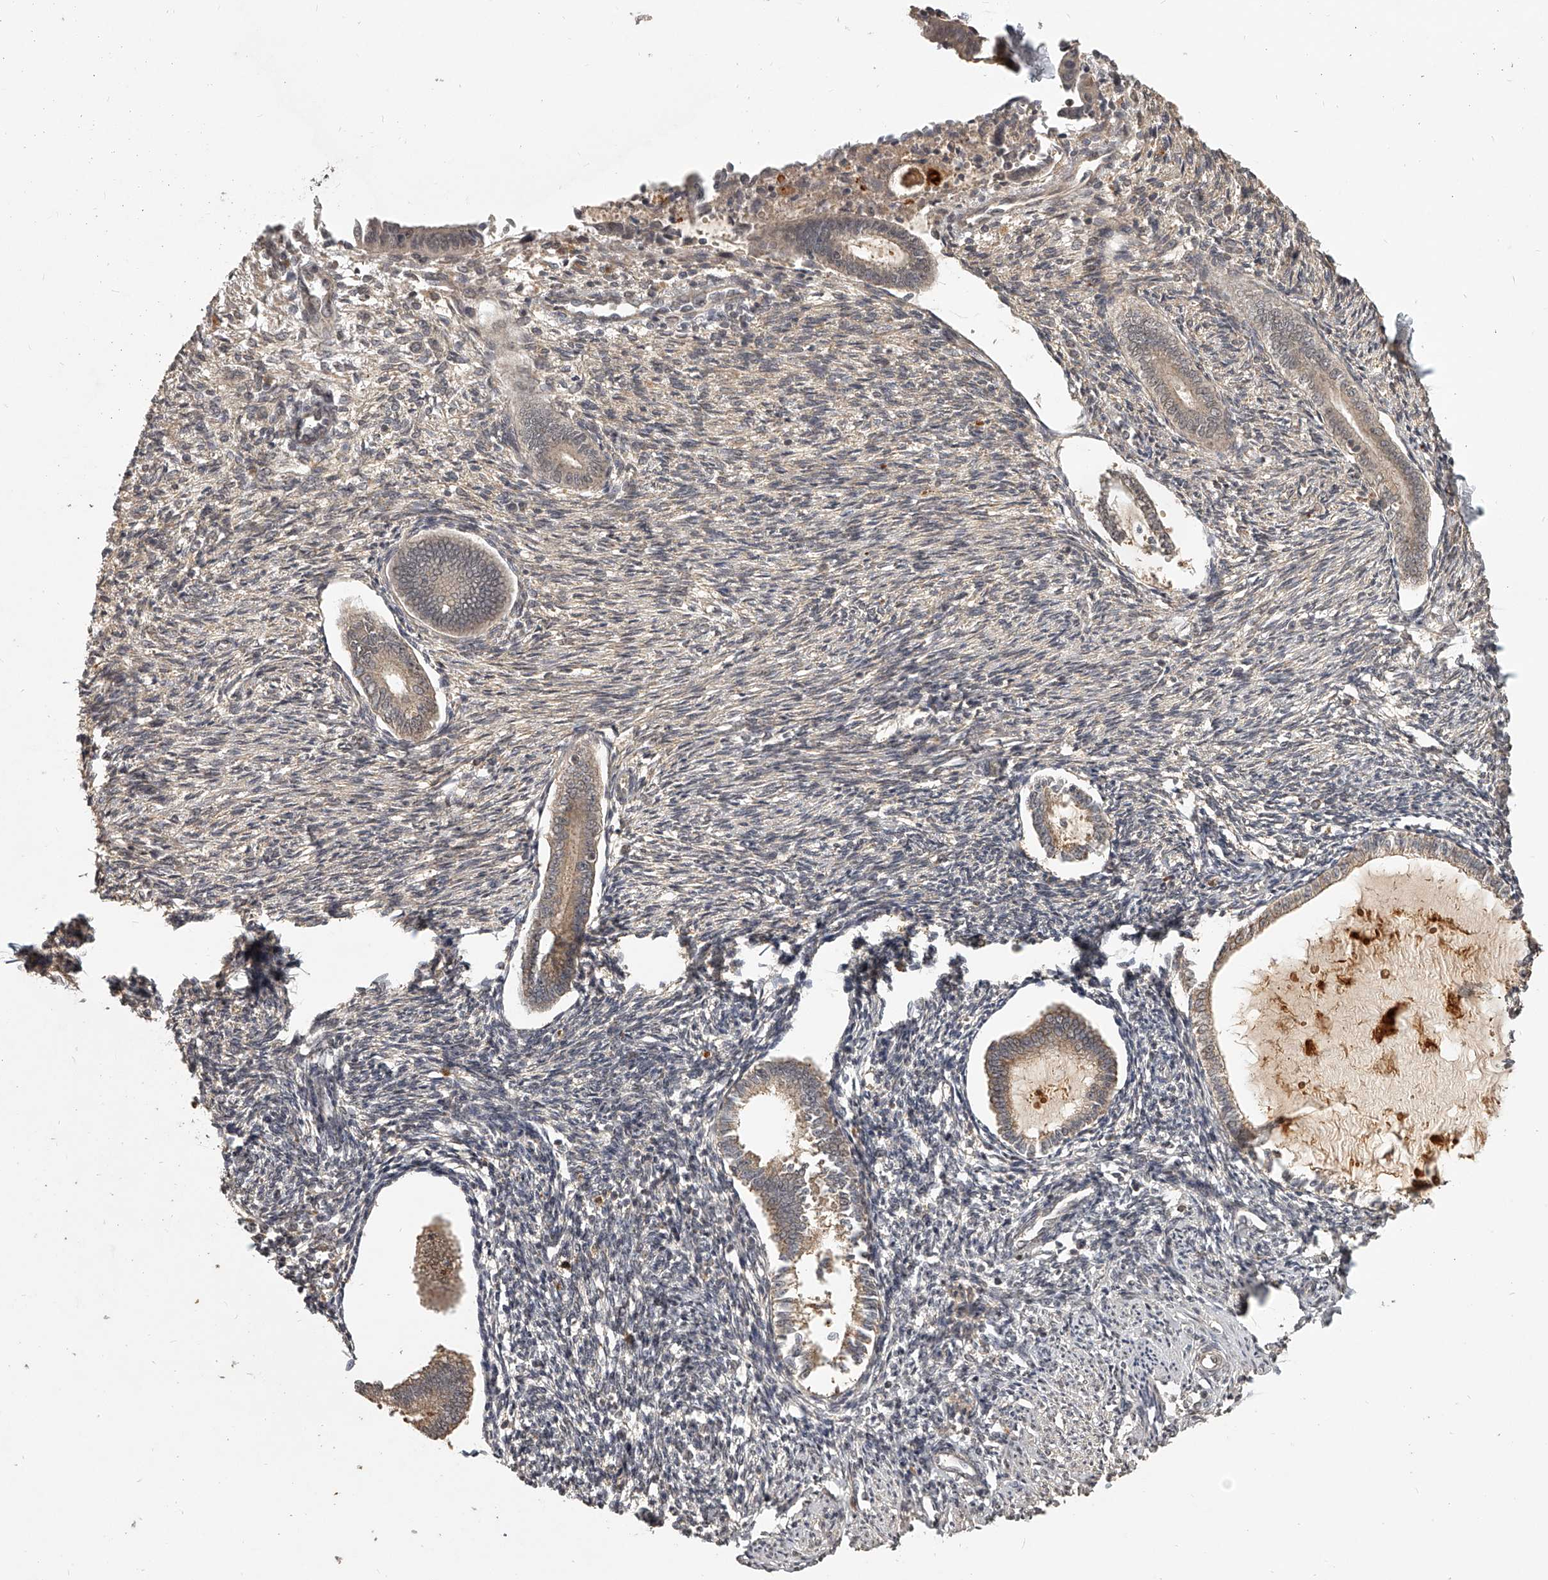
{"staining": {"intensity": "weak", "quantity": "<25%", "location": "cytoplasmic/membranous"}, "tissue": "endometrium", "cell_type": "Cells in endometrial stroma", "image_type": "normal", "snomed": [{"axis": "morphology", "description": "Normal tissue, NOS"}, {"axis": "topography", "description": "Endometrium"}], "caption": "Immunohistochemistry (IHC) micrograph of benign endometrium stained for a protein (brown), which exhibits no staining in cells in endometrial stroma.", "gene": "SLC37A1", "patient": {"sex": "female", "age": 56}}